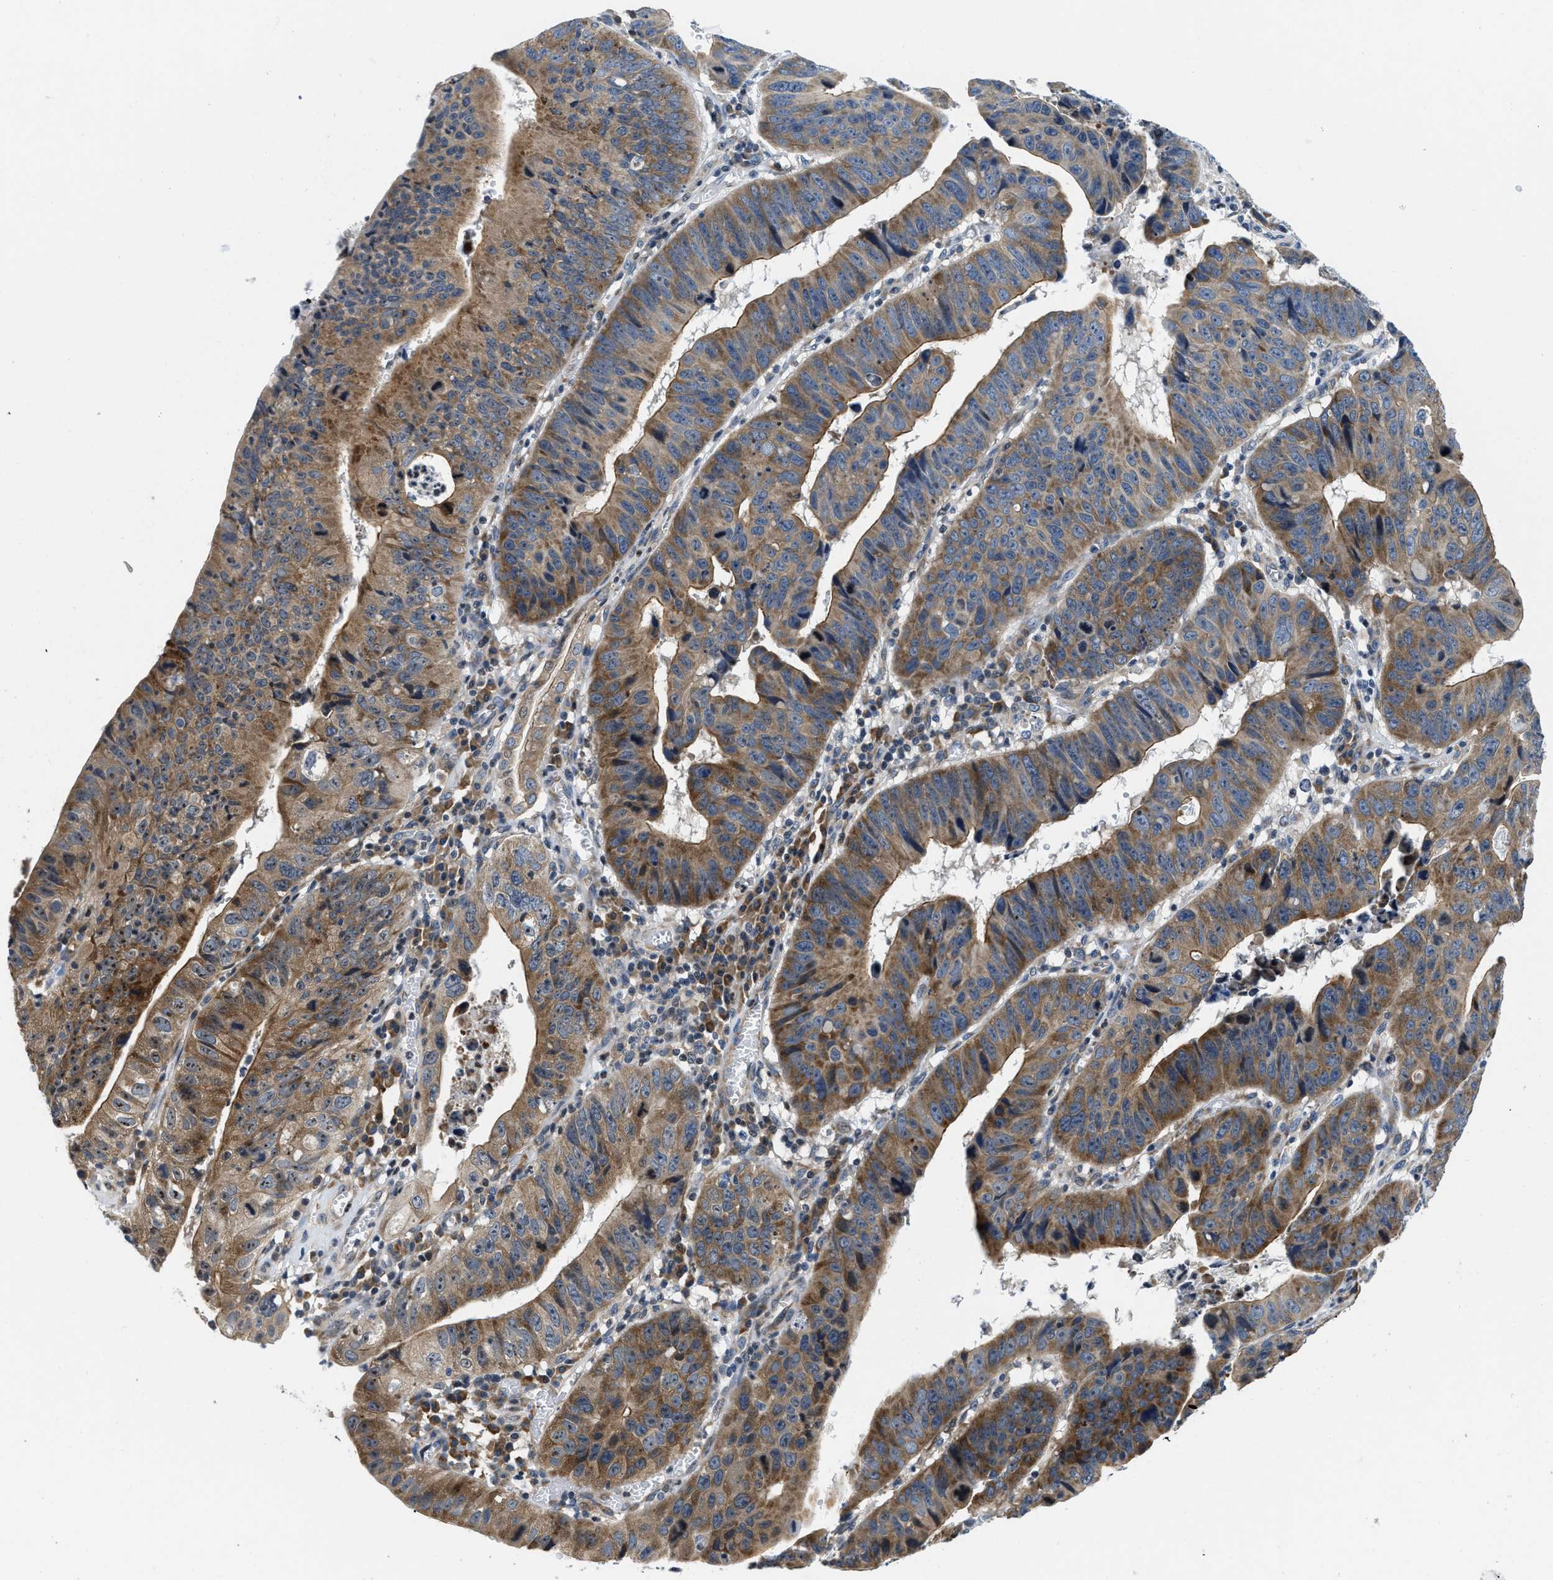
{"staining": {"intensity": "moderate", "quantity": ">75%", "location": "cytoplasmic/membranous"}, "tissue": "stomach cancer", "cell_type": "Tumor cells", "image_type": "cancer", "snomed": [{"axis": "morphology", "description": "Adenocarcinoma, NOS"}, {"axis": "topography", "description": "Stomach"}], "caption": "Immunohistochemistry histopathology image of adenocarcinoma (stomach) stained for a protein (brown), which displays medium levels of moderate cytoplasmic/membranous staining in approximately >75% of tumor cells.", "gene": "IKBKE", "patient": {"sex": "male", "age": 59}}